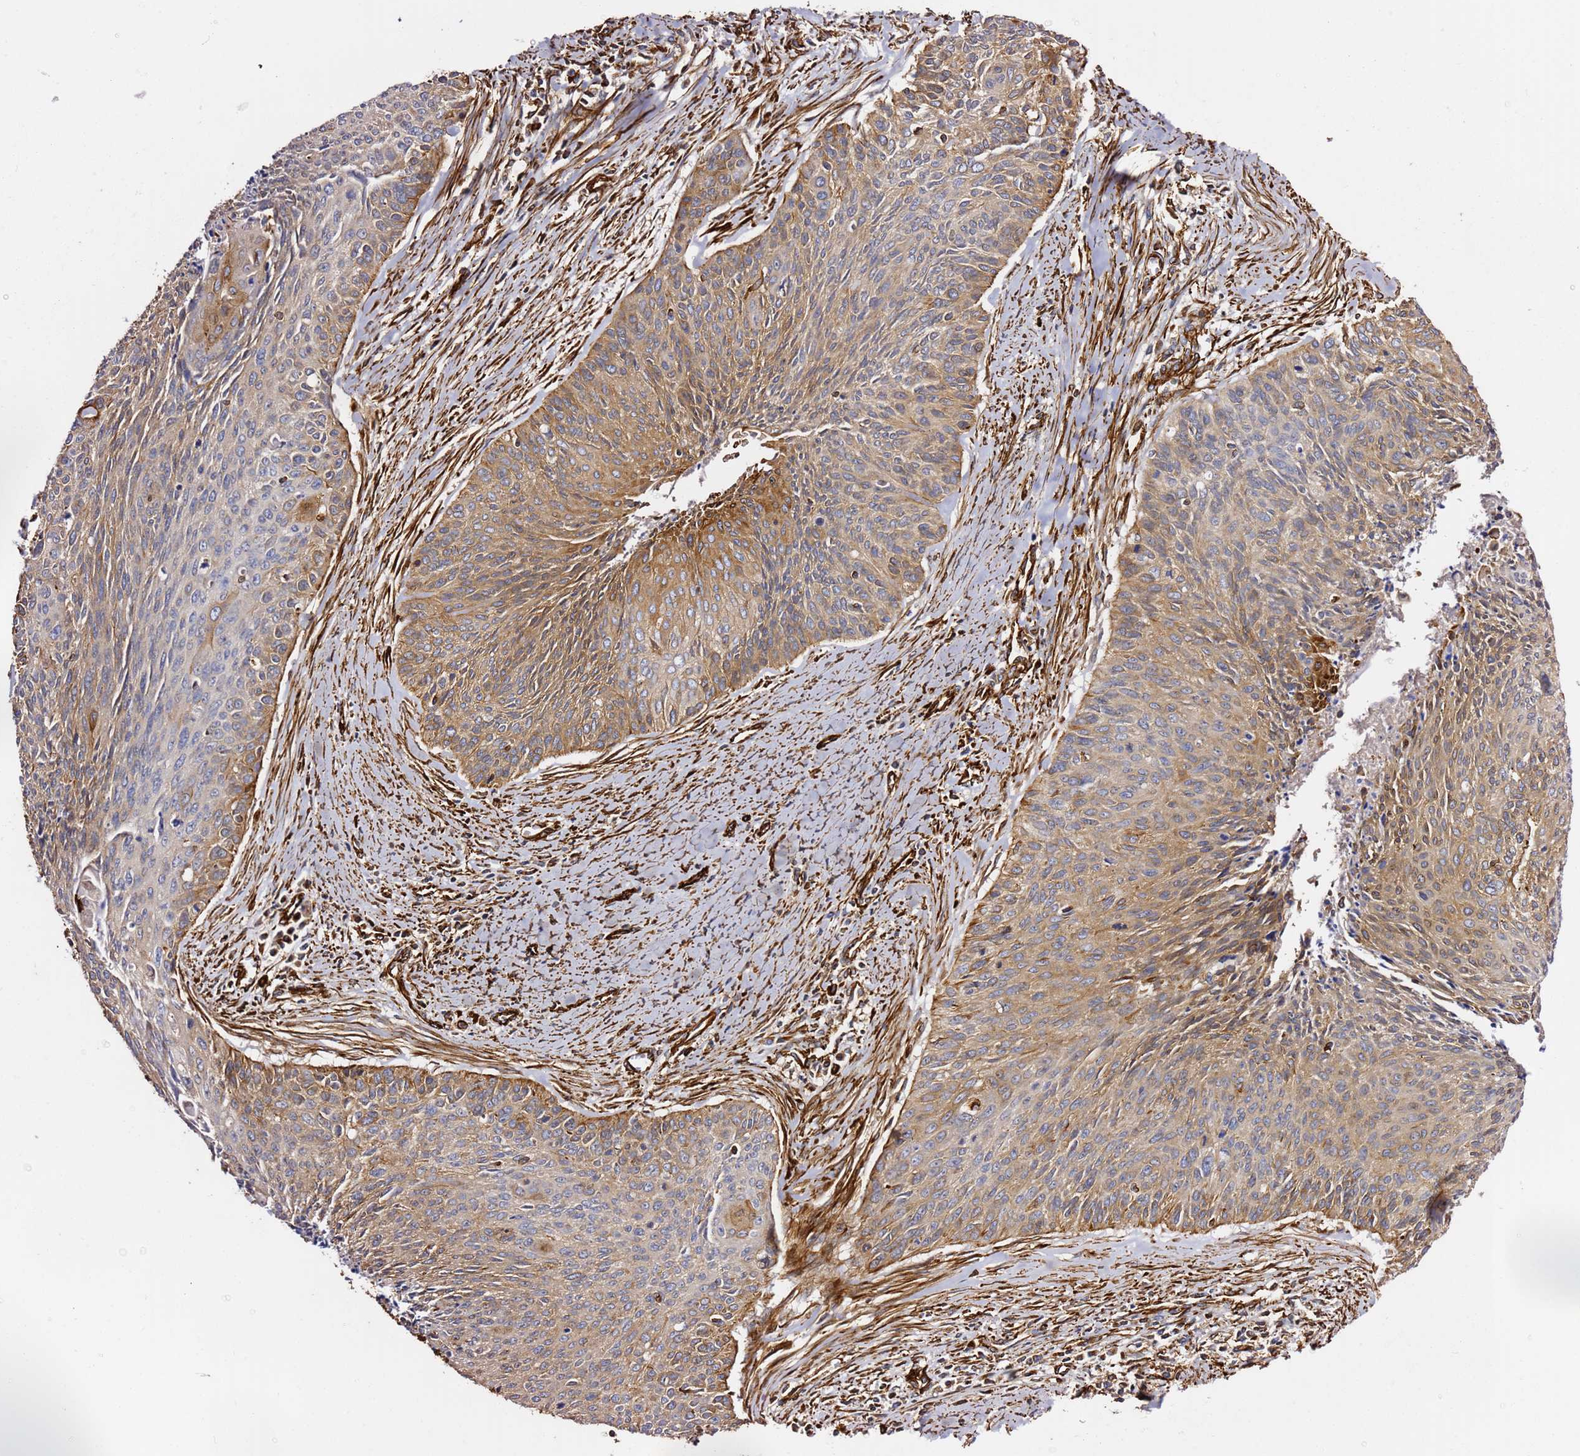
{"staining": {"intensity": "moderate", "quantity": "25%-75%", "location": "cytoplasmic/membranous"}, "tissue": "cervical cancer", "cell_type": "Tumor cells", "image_type": "cancer", "snomed": [{"axis": "morphology", "description": "Squamous cell carcinoma, NOS"}, {"axis": "topography", "description": "Cervix"}], "caption": "Immunohistochemistry (DAB) staining of cervical cancer displays moderate cytoplasmic/membranous protein expression in about 25%-75% of tumor cells.", "gene": "MRGPRE", "patient": {"sex": "female", "age": 55}}